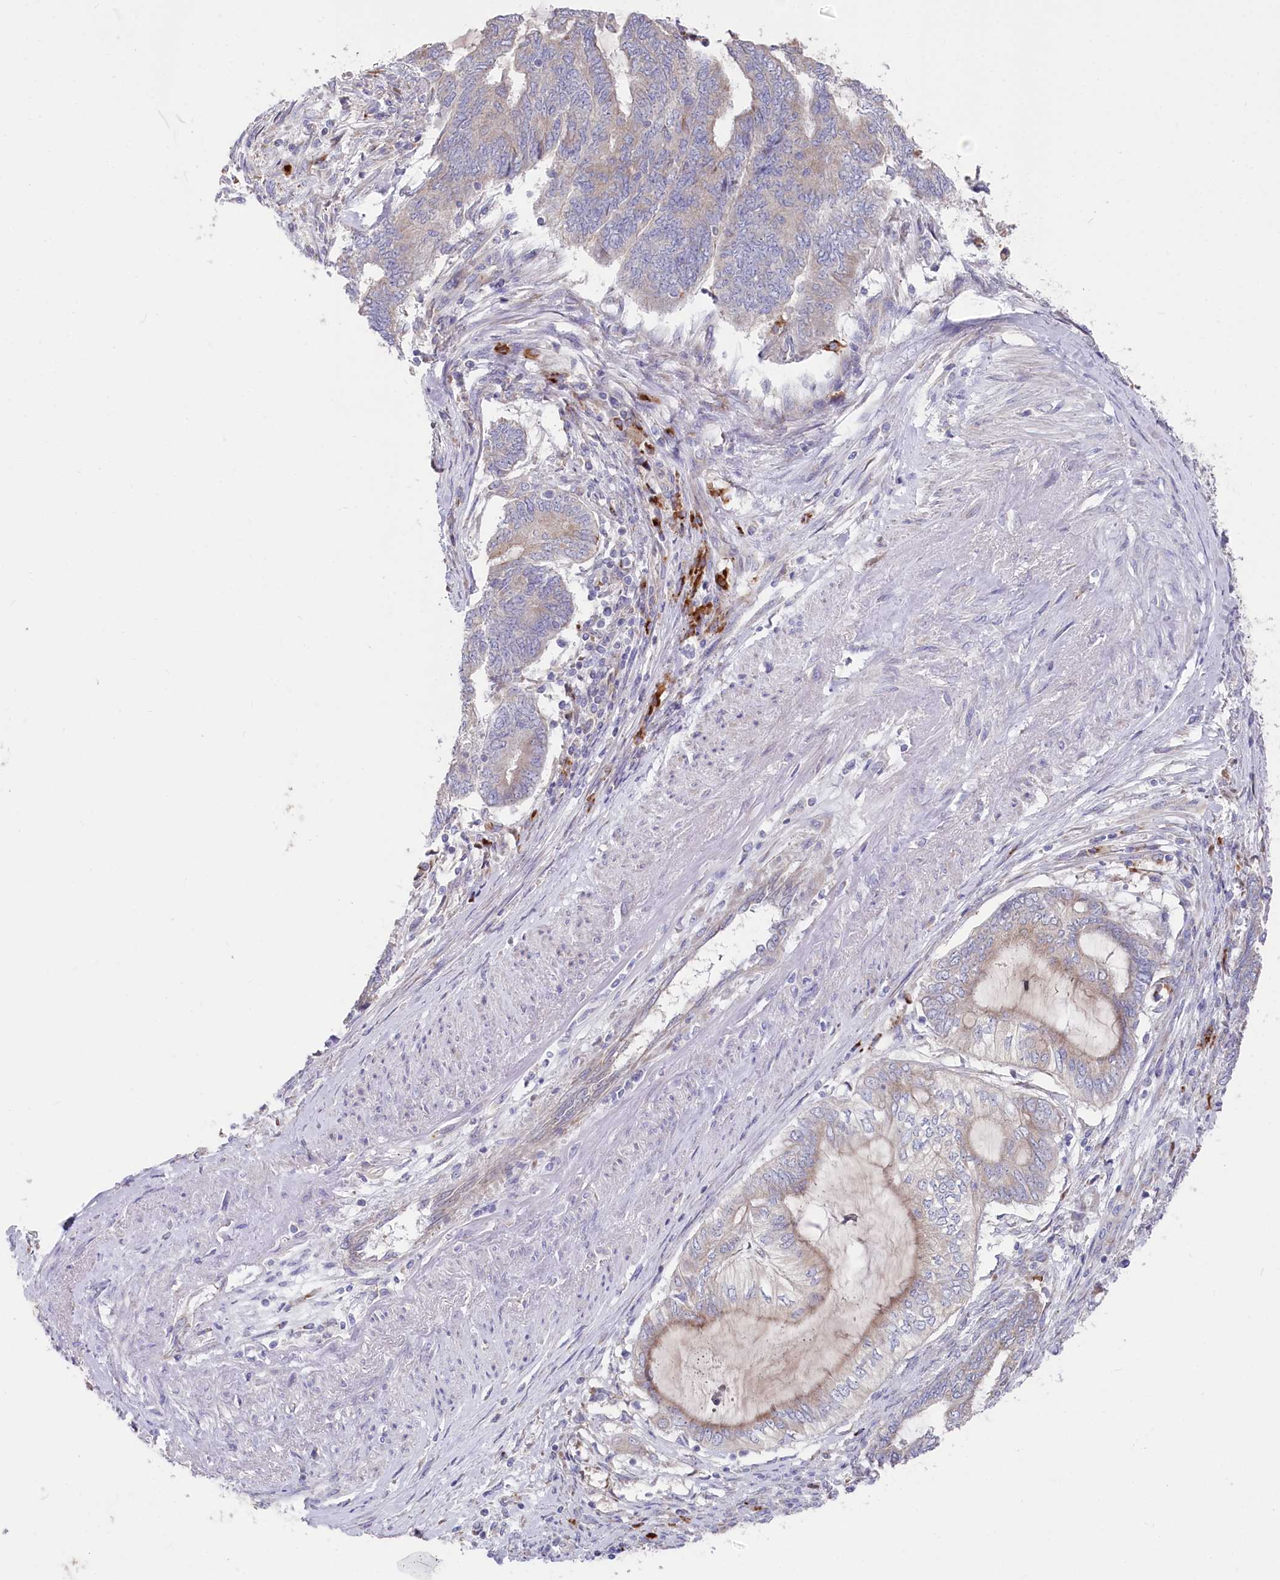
{"staining": {"intensity": "moderate", "quantity": "<25%", "location": "cytoplasmic/membranous"}, "tissue": "endometrial cancer", "cell_type": "Tumor cells", "image_type": "cancer", "snomed": [{"axis": "morphology", "description": "Adenocarcinoma, NOS"}, {"axis": "topography", "description": "Uterus"}, {"axis": "topography", "description": "Endometrium"}], "caption": "Immunohistochemical staining of human endometrial adenocarcinoma exhibits moderate cytoplasmic/membranous protein positivity in about <25% of tumor cells.", "gene": "POGLUT1", "patient": {"sex": "female", "age": 70}}